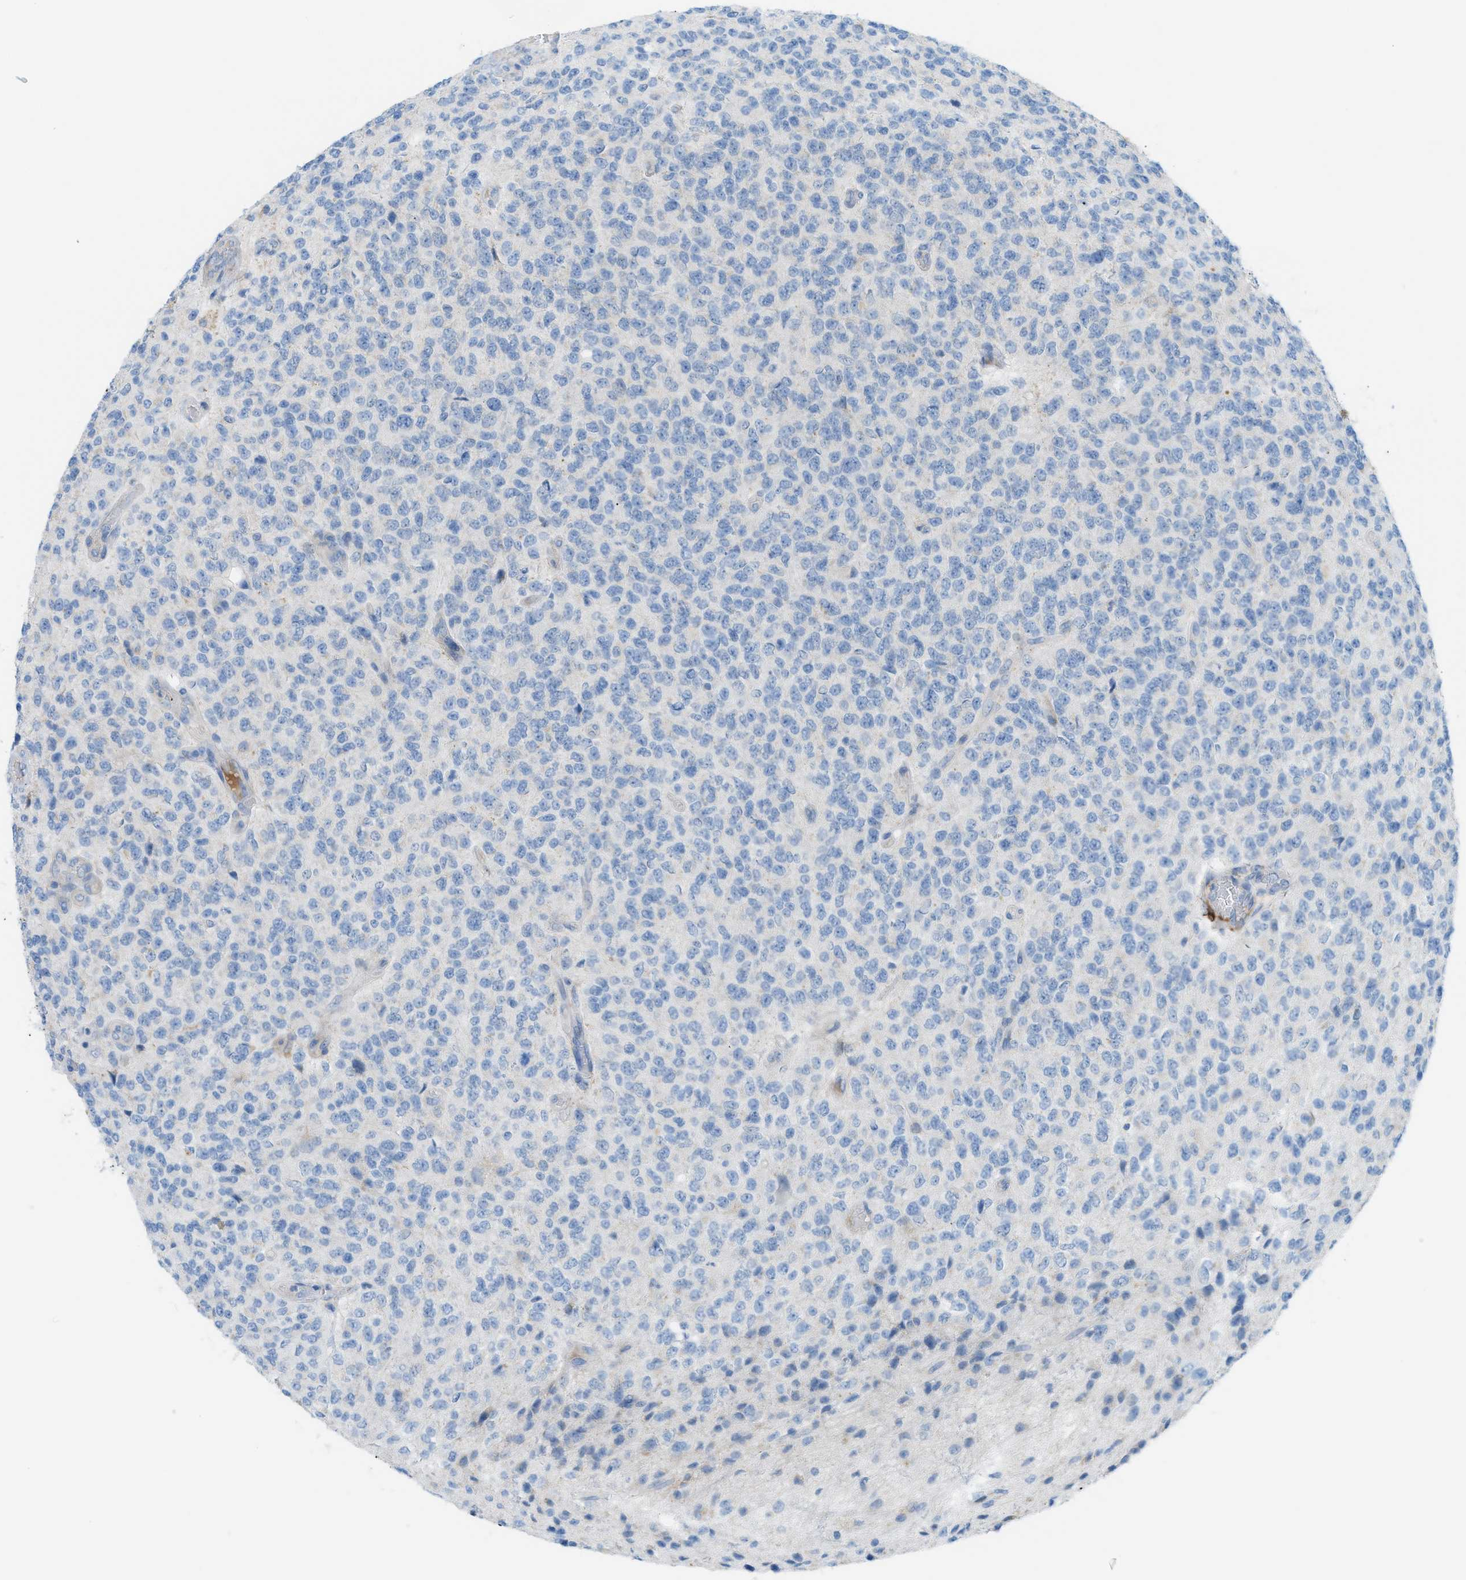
{"staining": {"intensity": "negative", "quantity": "none", "location": "none"}, "tissue": "glioma", "cell_type": "Tumor cells", "image_type": "cancer", "snomed": [{"axis": "morphology", "description": "Glioma, malignant, High grade"}, {"axis": "topography", "description": "pancreas cauda"}], "caption": "Immunohistochemistry micrograph of neoplastic tissue: human glioma stained with DAB demonstrates no significant protein staining in tumor cells.", "gene": "MYH11", "patient": {"sex": "male", "age": 60}}